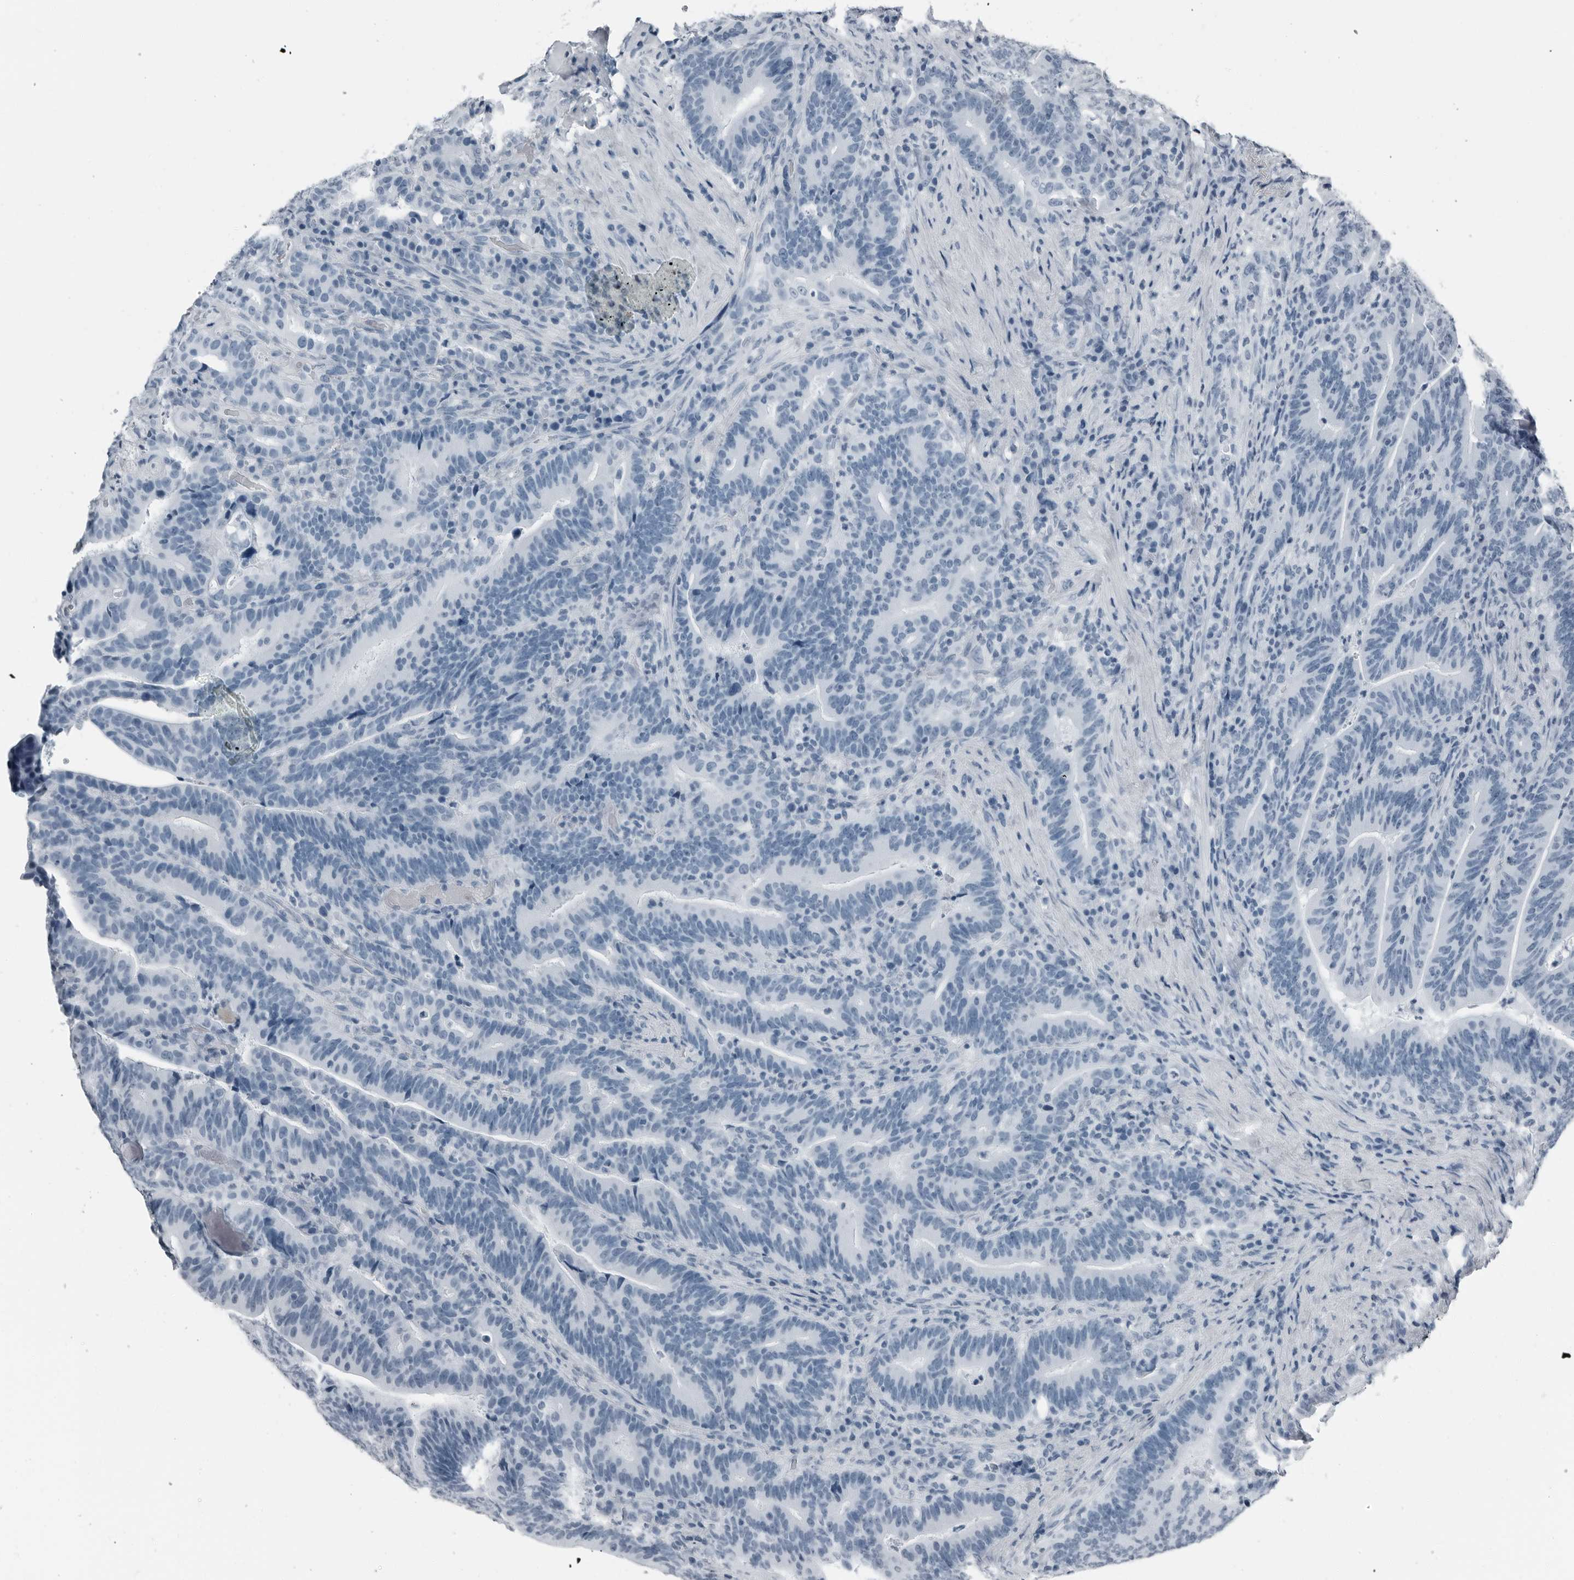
{"staining": {"intensity": "negative", "quantity": "none", "location": "none"}, "tissue": "colorectal cancer", "cell_type": "Tumor cells", "image_type": "cancer", "snomed": [{"axis": "morphology", "description": "Adenocarcinoma, NOS"}, {"axis": "topography", "description": "Colon"}], "caption": "A photomicrograph of human colorectal cancer (adenocarcinoma) is negative for staining in tumor cells.", "gene": "PRSS1", "patient": {"sex": "female", "age": 66}}